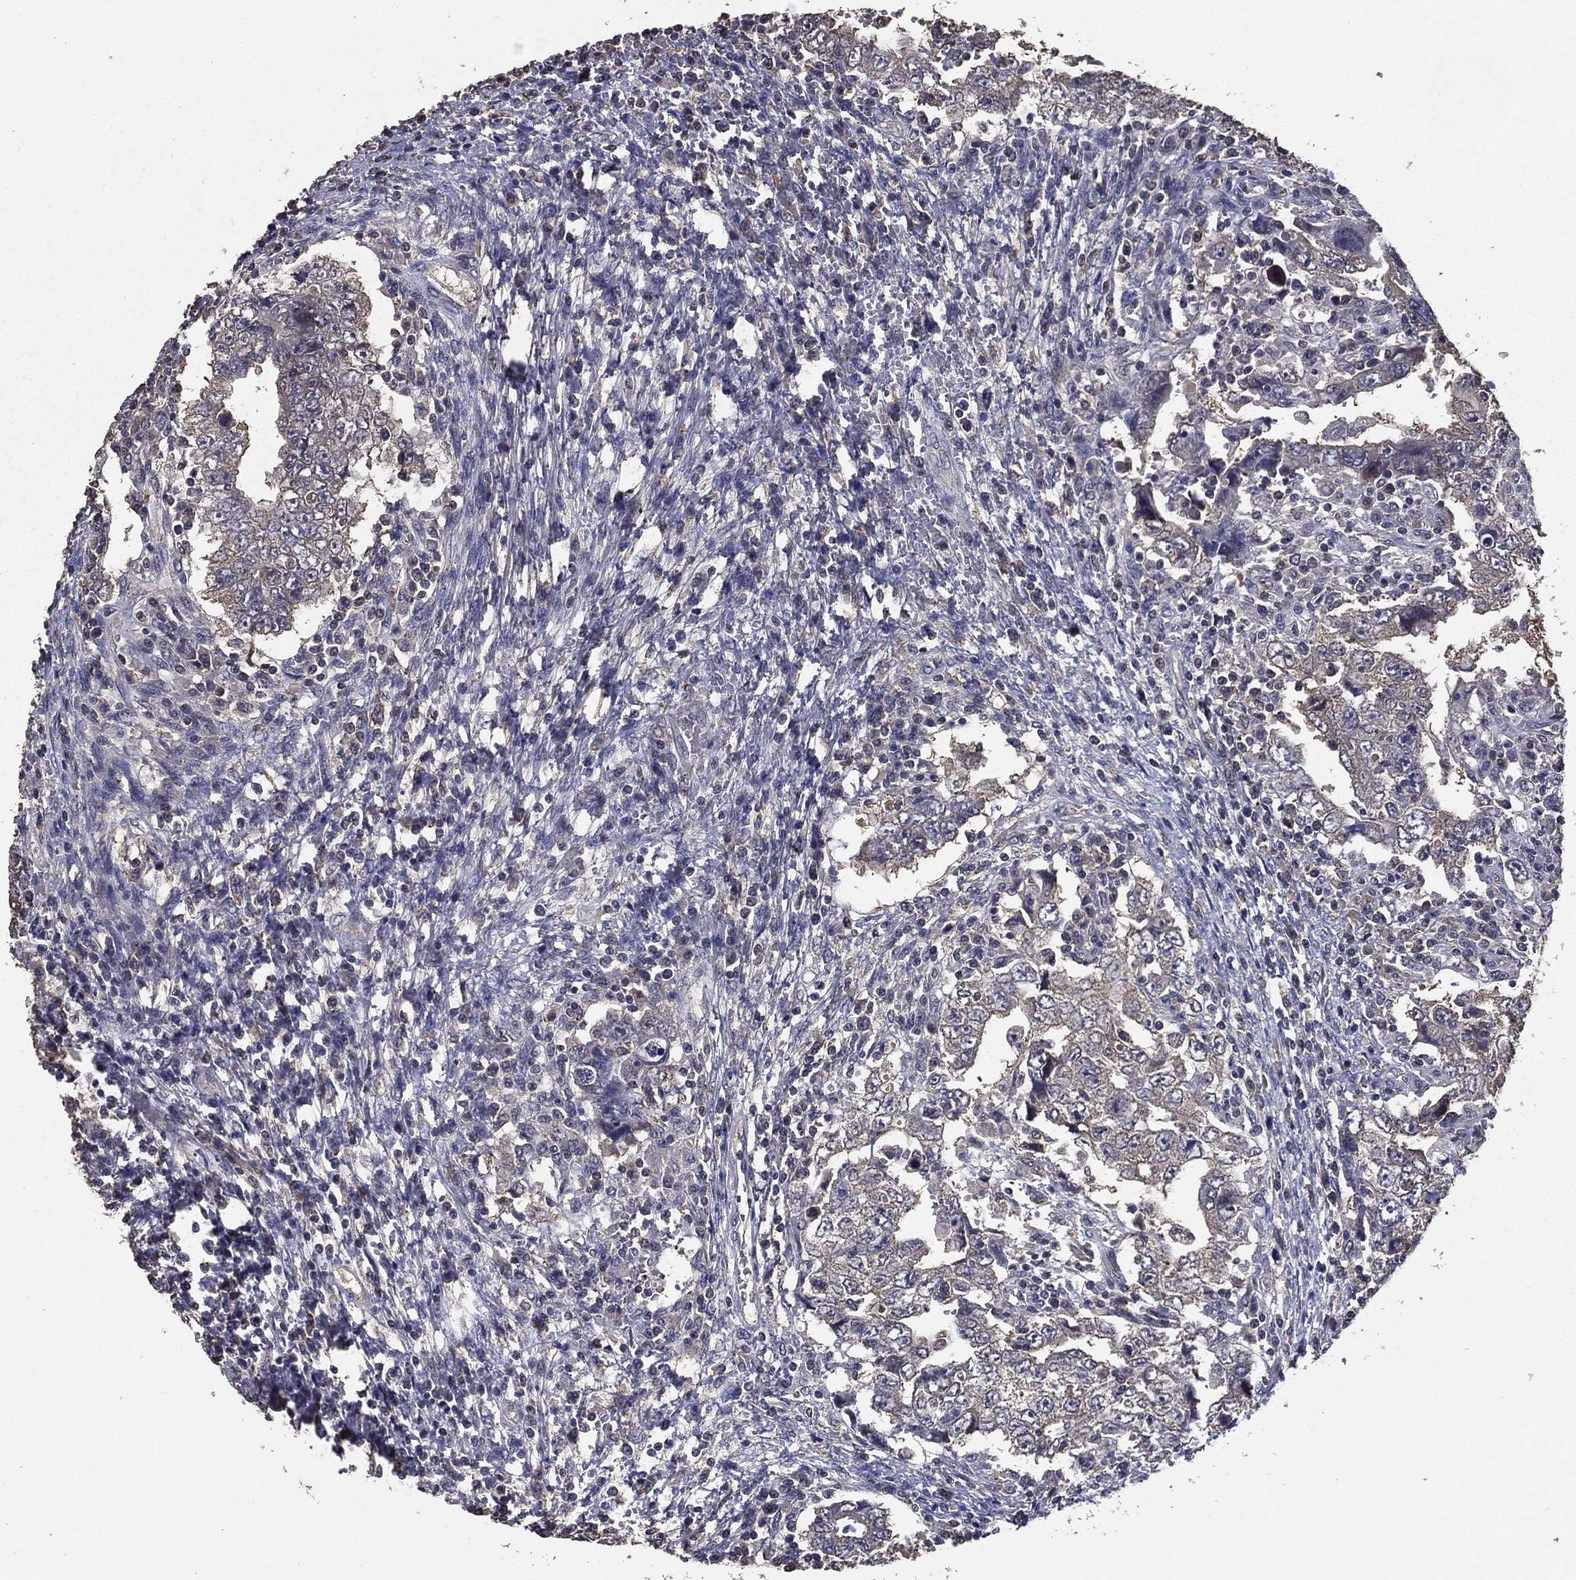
{"staining": {"intensity": "negative", "quantity": "none", "location": "none"}, "tissue": "testis cancer", "cell_type": "Tumor cells", "image_type": "cancer", "snomed": [{"axis": "morphology", "description": "Carcinoma, Embryonal, NOS"}, {"axis": "topography", "description": "Testis"}], "caption": "Human testis cancer (embryonal carcinoma) stained for a protein using immunohistochemistry demonstrates no staining in tumor cells.", "gene": "PCNT", "patient": {"sex": "male", "age": 26}}